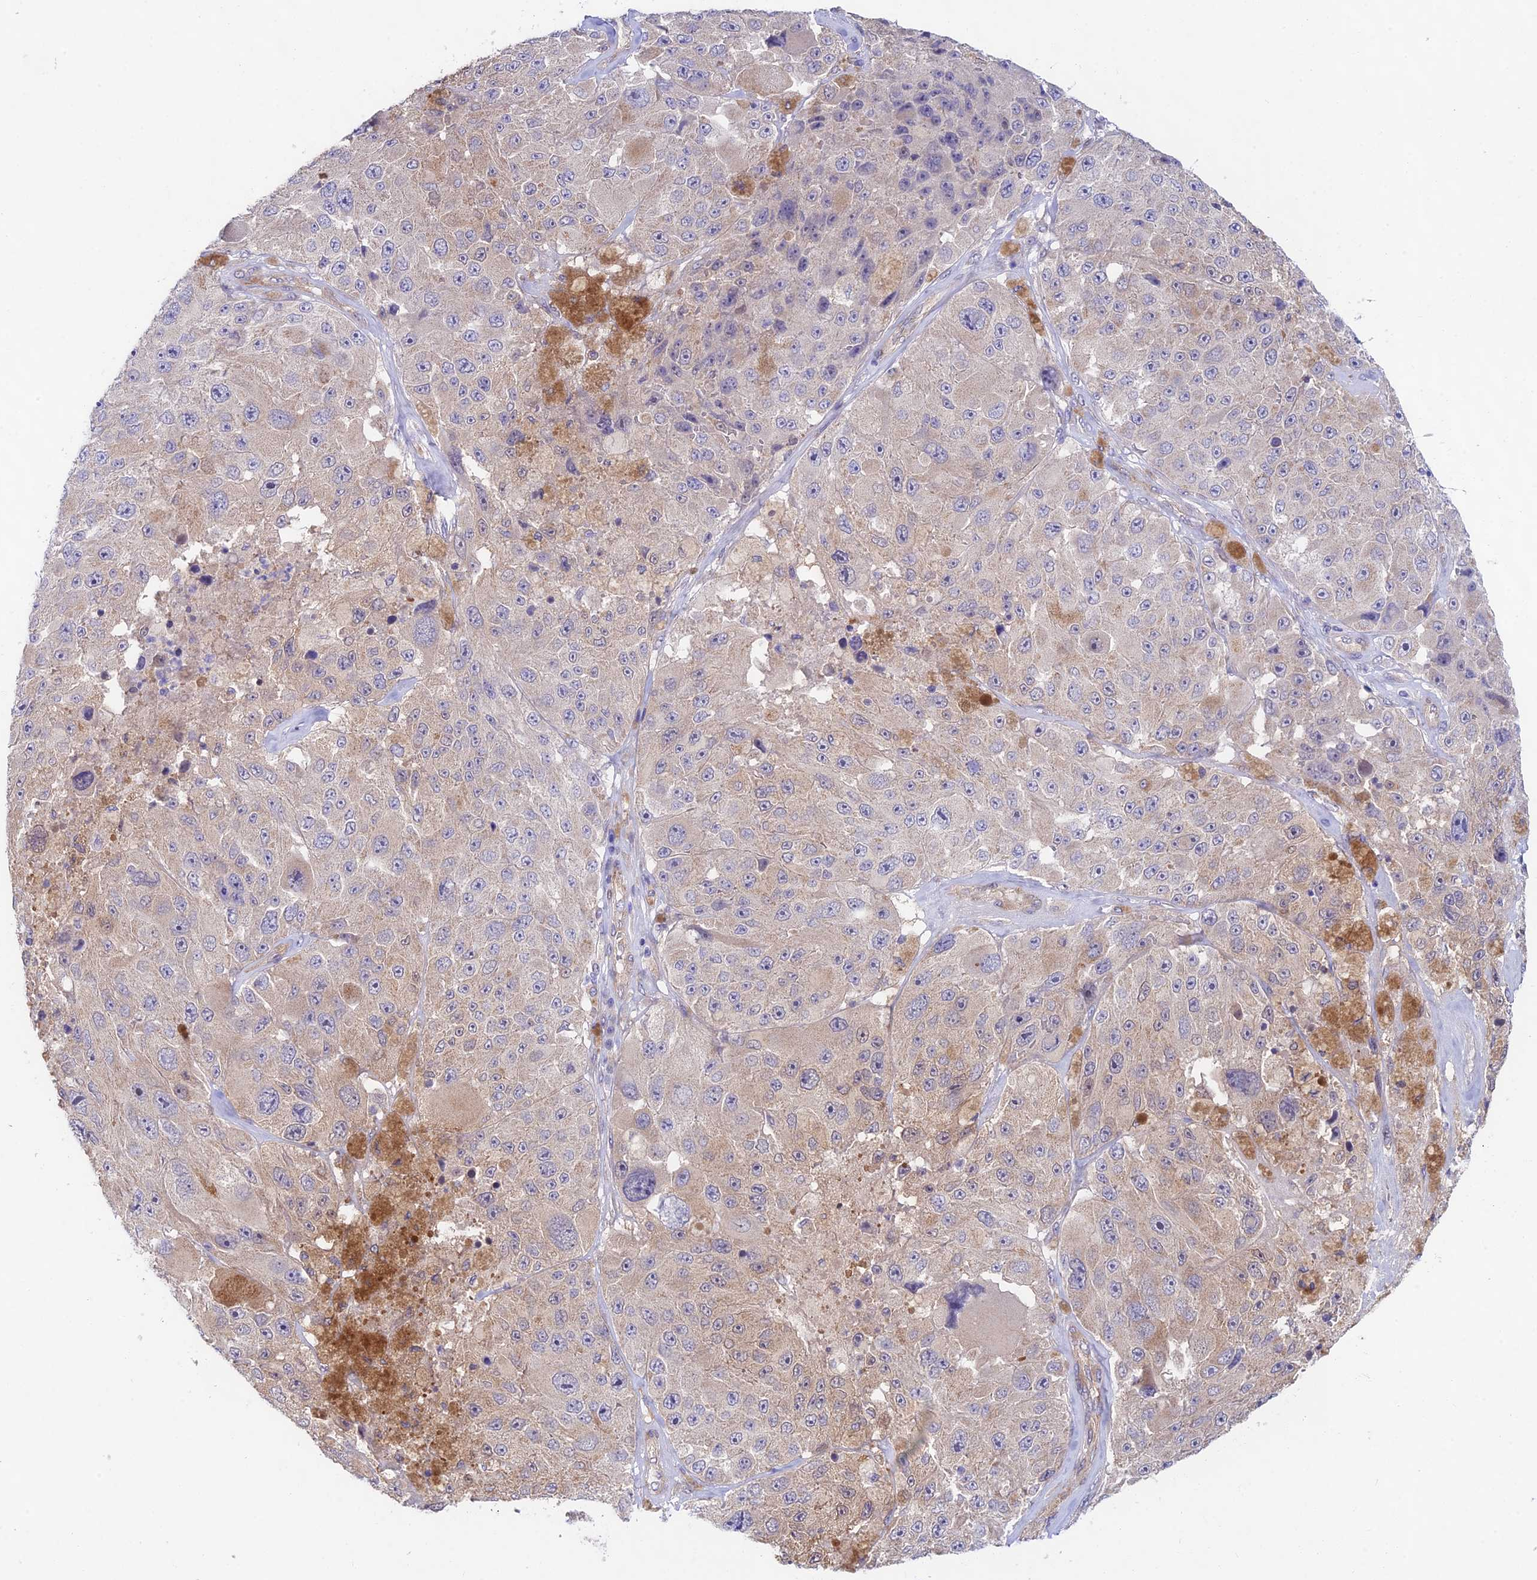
{"staining": {"intensity": "weak", "quantity": "25%-75%", "location": "cytoplasmic/membranous"}, "tissue": "melanoma", "cell_type": "Tumor cells", "image_type": "cancer", "snomed": [{"axis": "morphology", "description": "Malignant melanoma, Metastatic site"}, {"axis": "topography", "description": "Lymph node"}], "caption": "Protein staining exhibits weak cytoplasmic/membranous expression in approximately 25%-75% of tumor cells in melanoma.", "gene": "ANKRD50", "patient": {"sex": "male", "age": 62}}